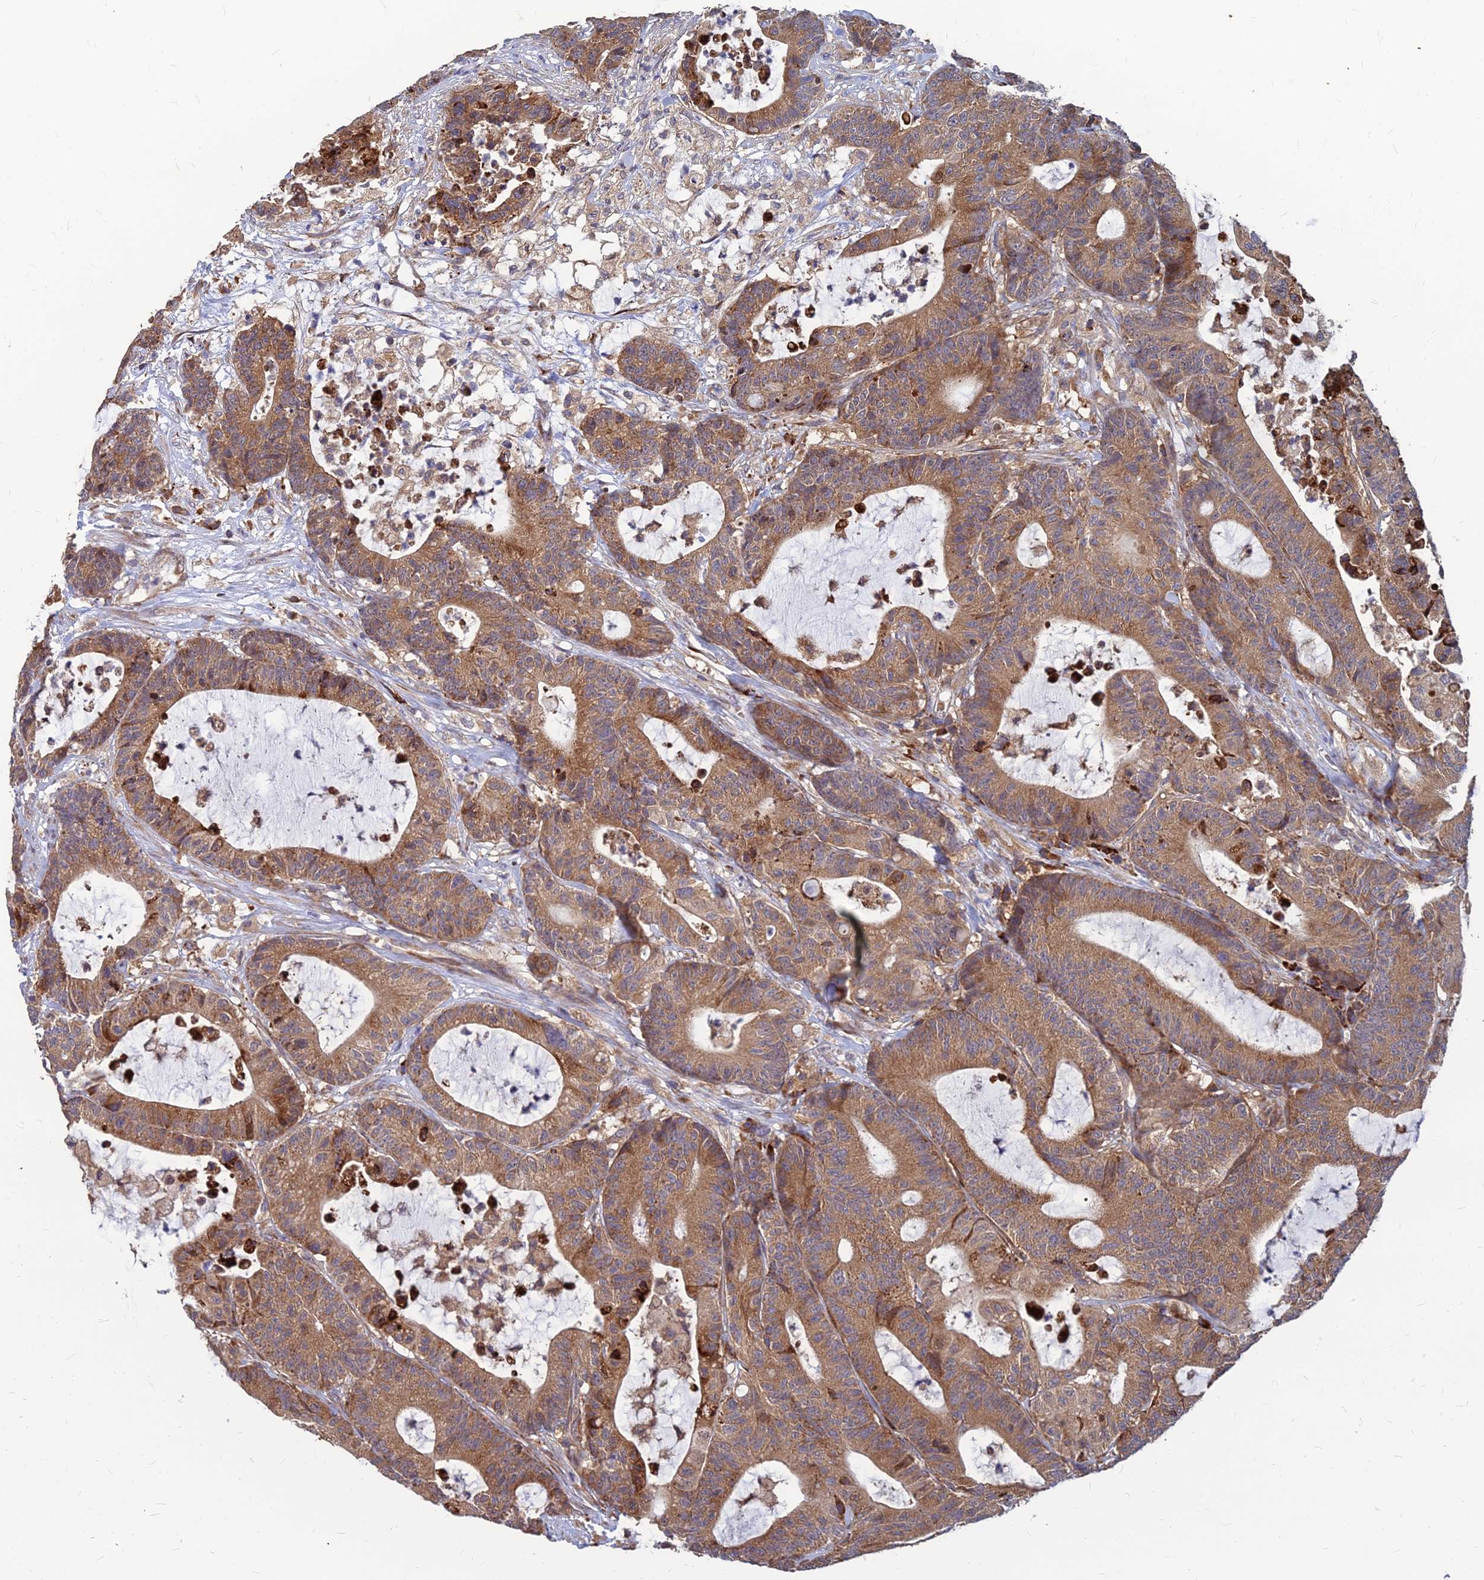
{"staining": {"intensity": "moderate", "quantity": ">75%", "location": "cytoplasmic/membranous"}, "tissue": "colorectal cancer", "cell_type": "Tumor cells", "image_type": "cancer", "snomed": [{"axis": "morphology", "description": "Adenocarcinoma, NOS"}, {"axis": "topography", "description": "Colon"}], "caption": "Adenocarcinoma (colorectal) was stained to show a protein in brown. There is medium levels of moderate cytoplasmic/membranous positivity in about >75% of tumor cells.", "gene": "CCT6B", "patient": {"sex": "female", "age": 84}}